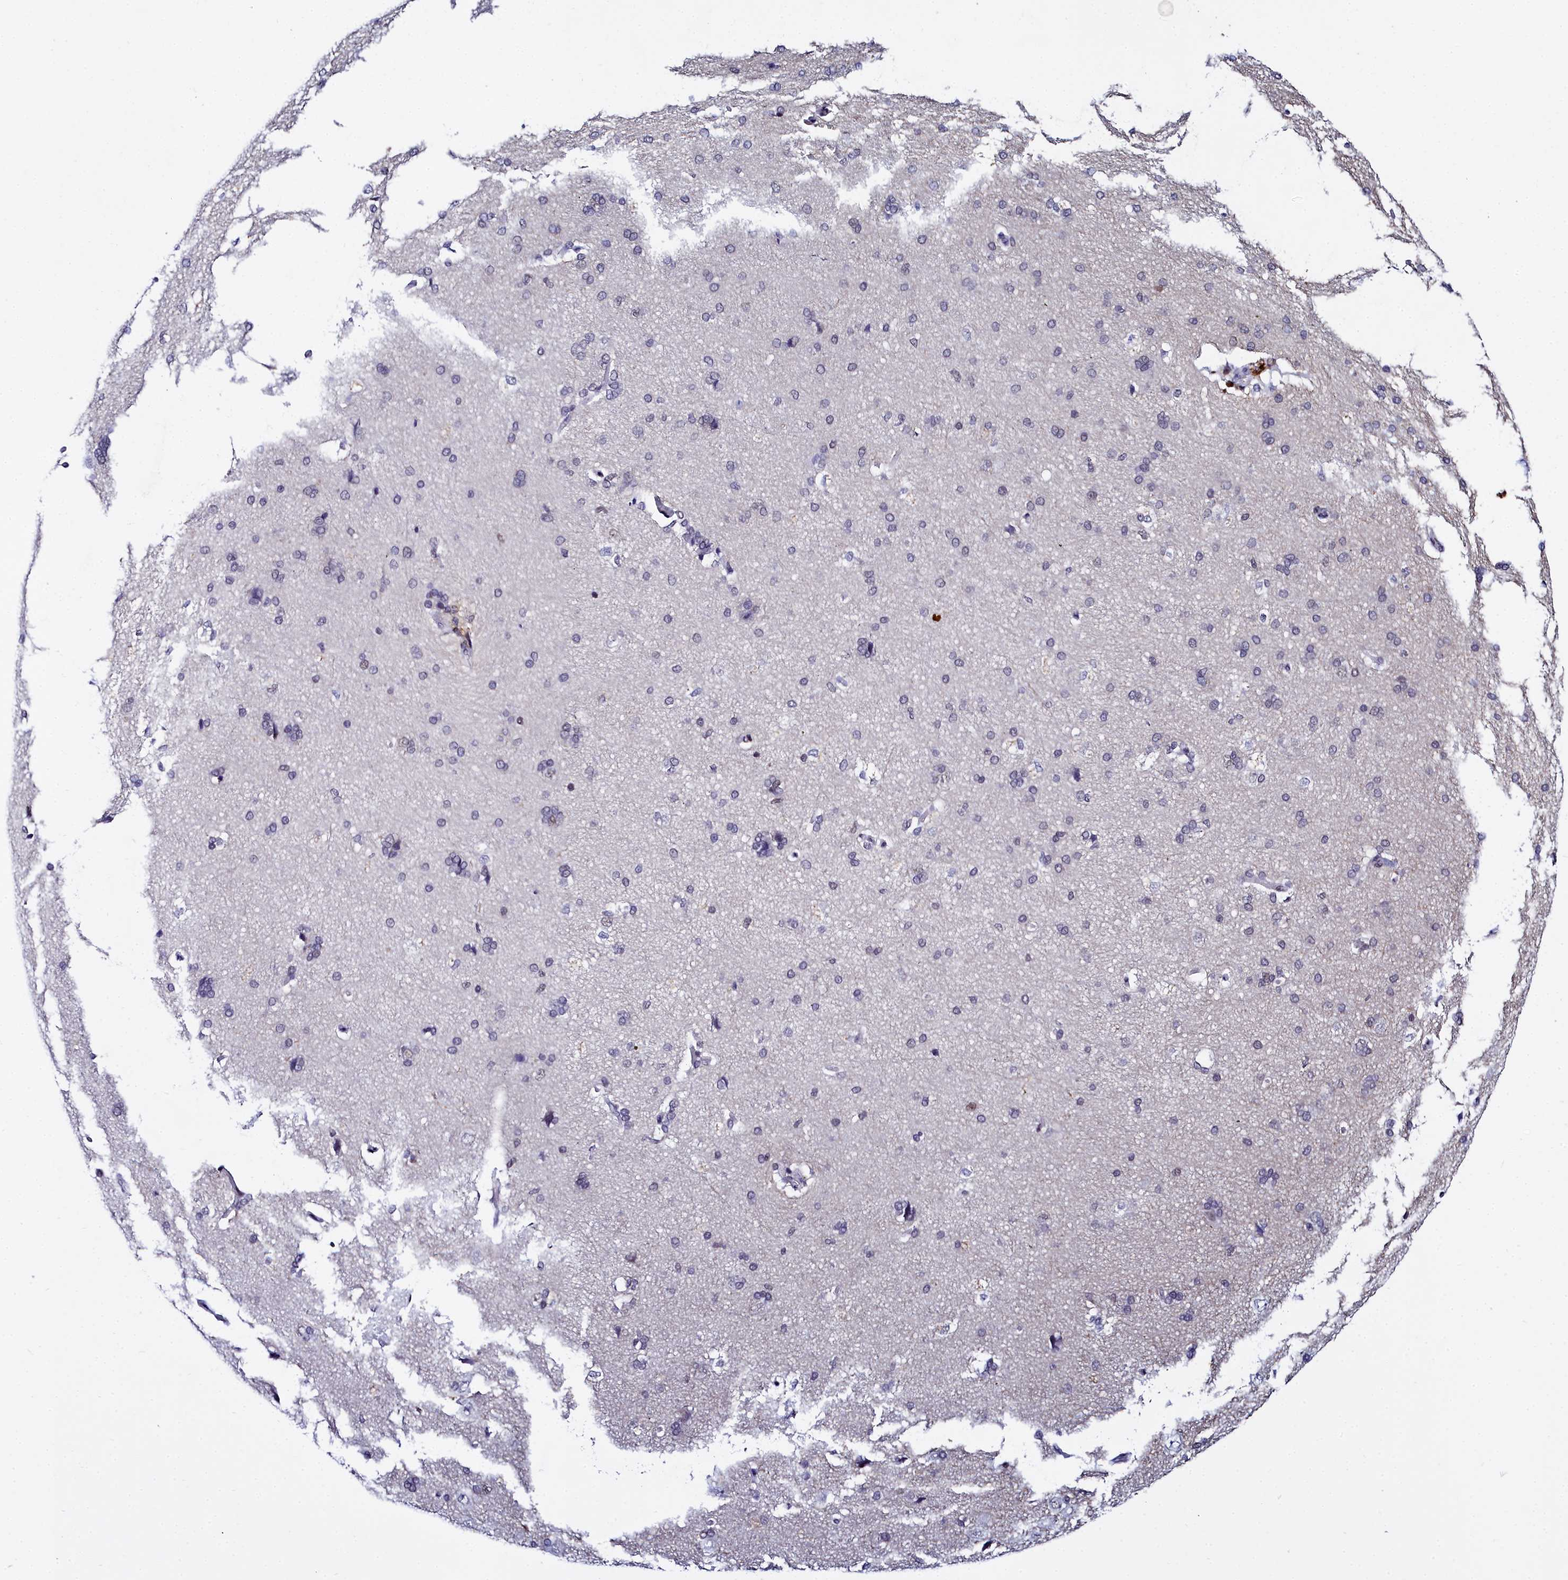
{"staining": {"intensity": "moderate", "quantity": "<25%", "location": "cytoplasmic/membranous,nuclear"}, "tissue": "cerebral cortex", "cell_type": "Endothelial cells", "image_type": "normal", "snomed": [{"axis": "morphology", "description": "Normal tissue, NOS"}, {"axis": "topography", "description": "Cerebral cortex"}], "caption": "Endothelial cells exhibit low levels of moderate cytoplasmic/membranous,nuclear expression in approximately <25% of cells in unremarkable human cerebral cortex. Nuclei are stained in blue.", "gene": "CCDC97", "patient": {"sex": "male", "age": 62}}